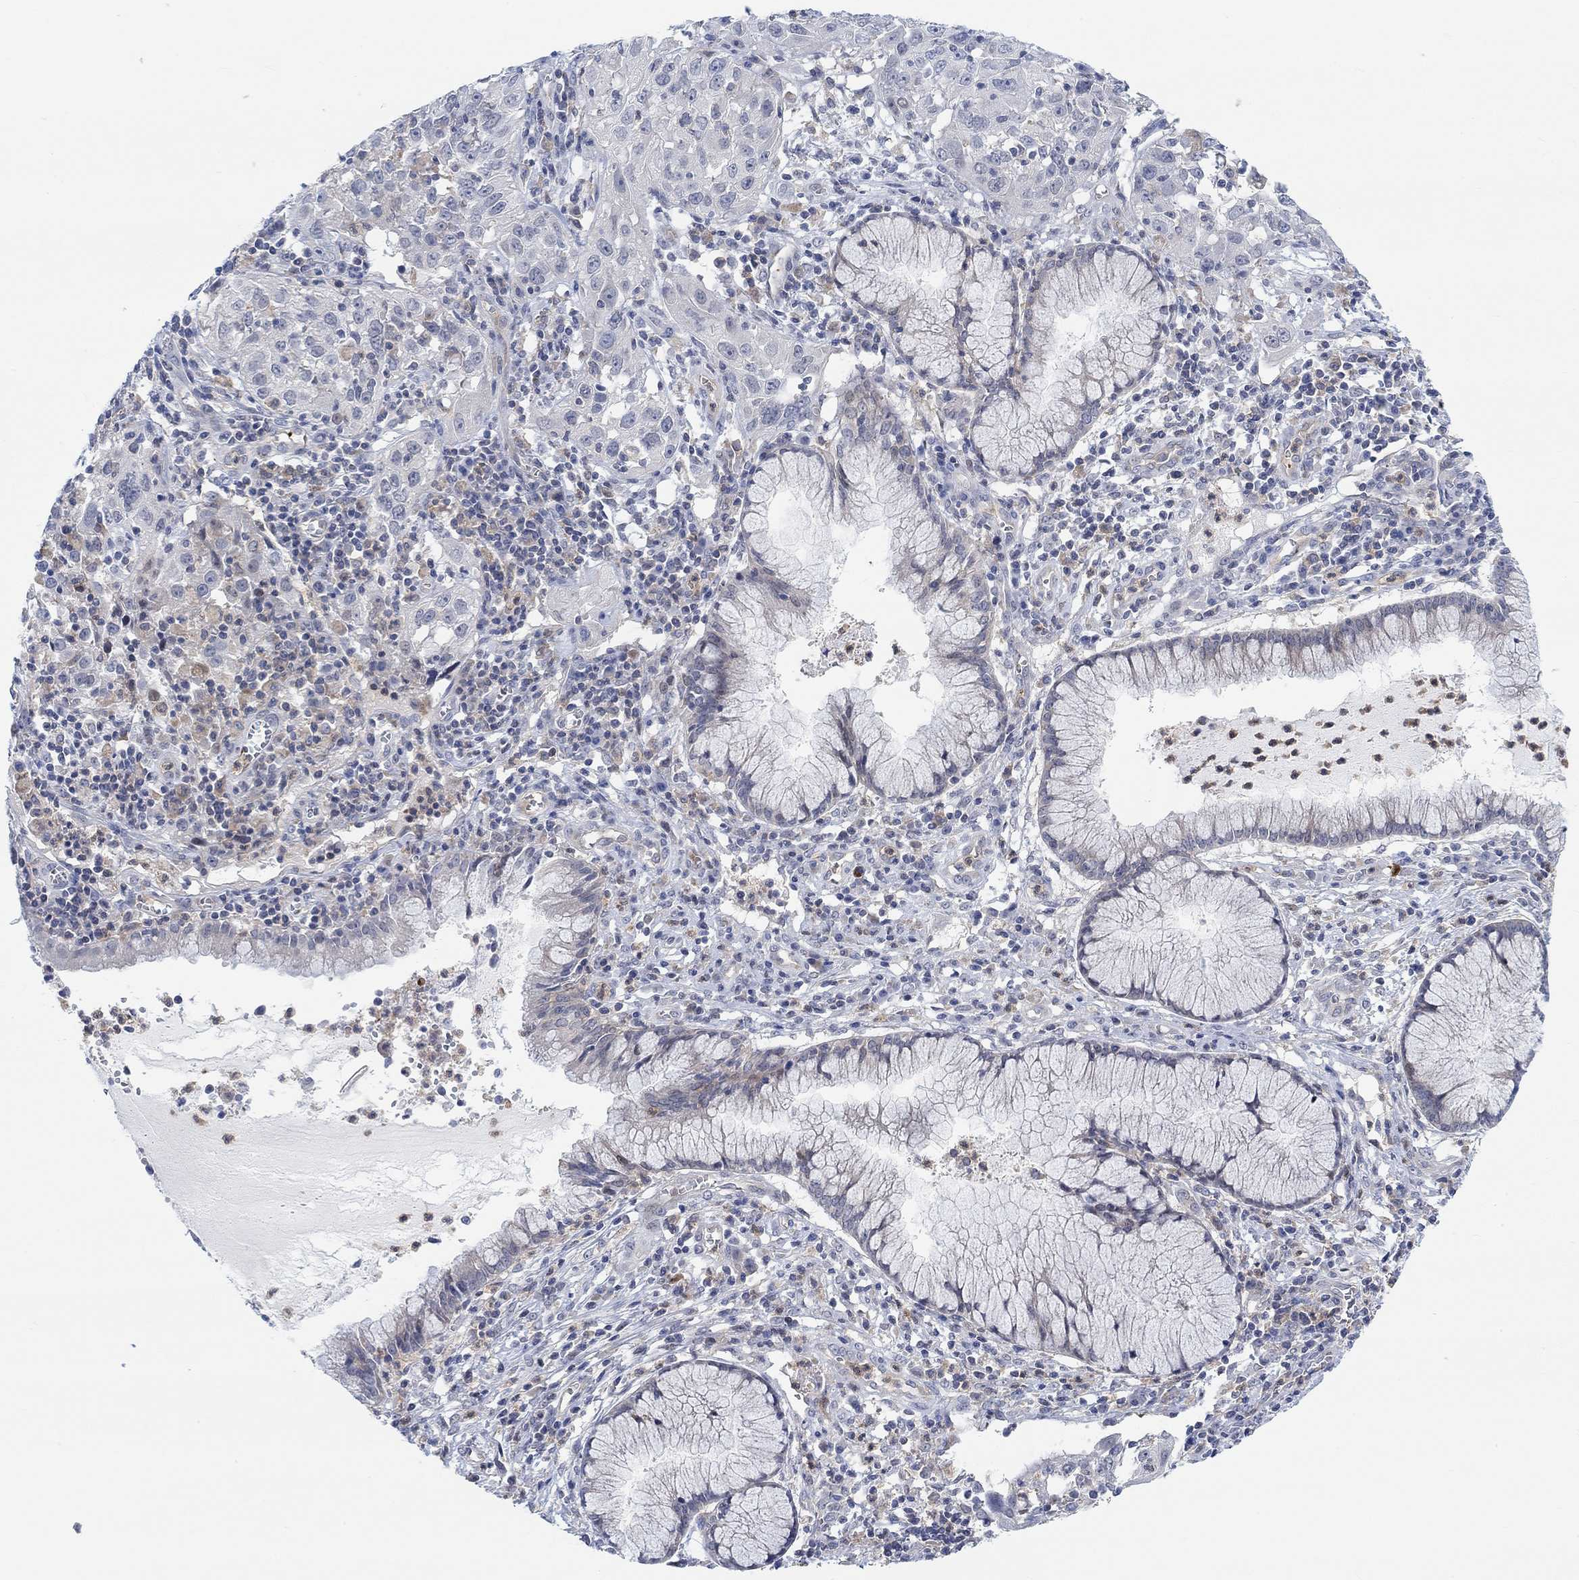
{"staining": {"intensity": "negative", "quantity": "none", "location": "none"}, "tissue": "cervical cancer", "cell_type": "Tumor cells", "image_type": "cancer", "snomed": [{"axis": "morphology", "description": "Squamous cell carcinoma, NOS"}, {"axis": "topography", "description": "Cervix"}], "caption": "A high-resolution histopathology image shows immunohistochemistry (IHC) staining of cervical cancer, which shows no significant positivity in tumor cells.", "gene": "PMFBP1", "patient": {"sex": "female", "age": 32}}